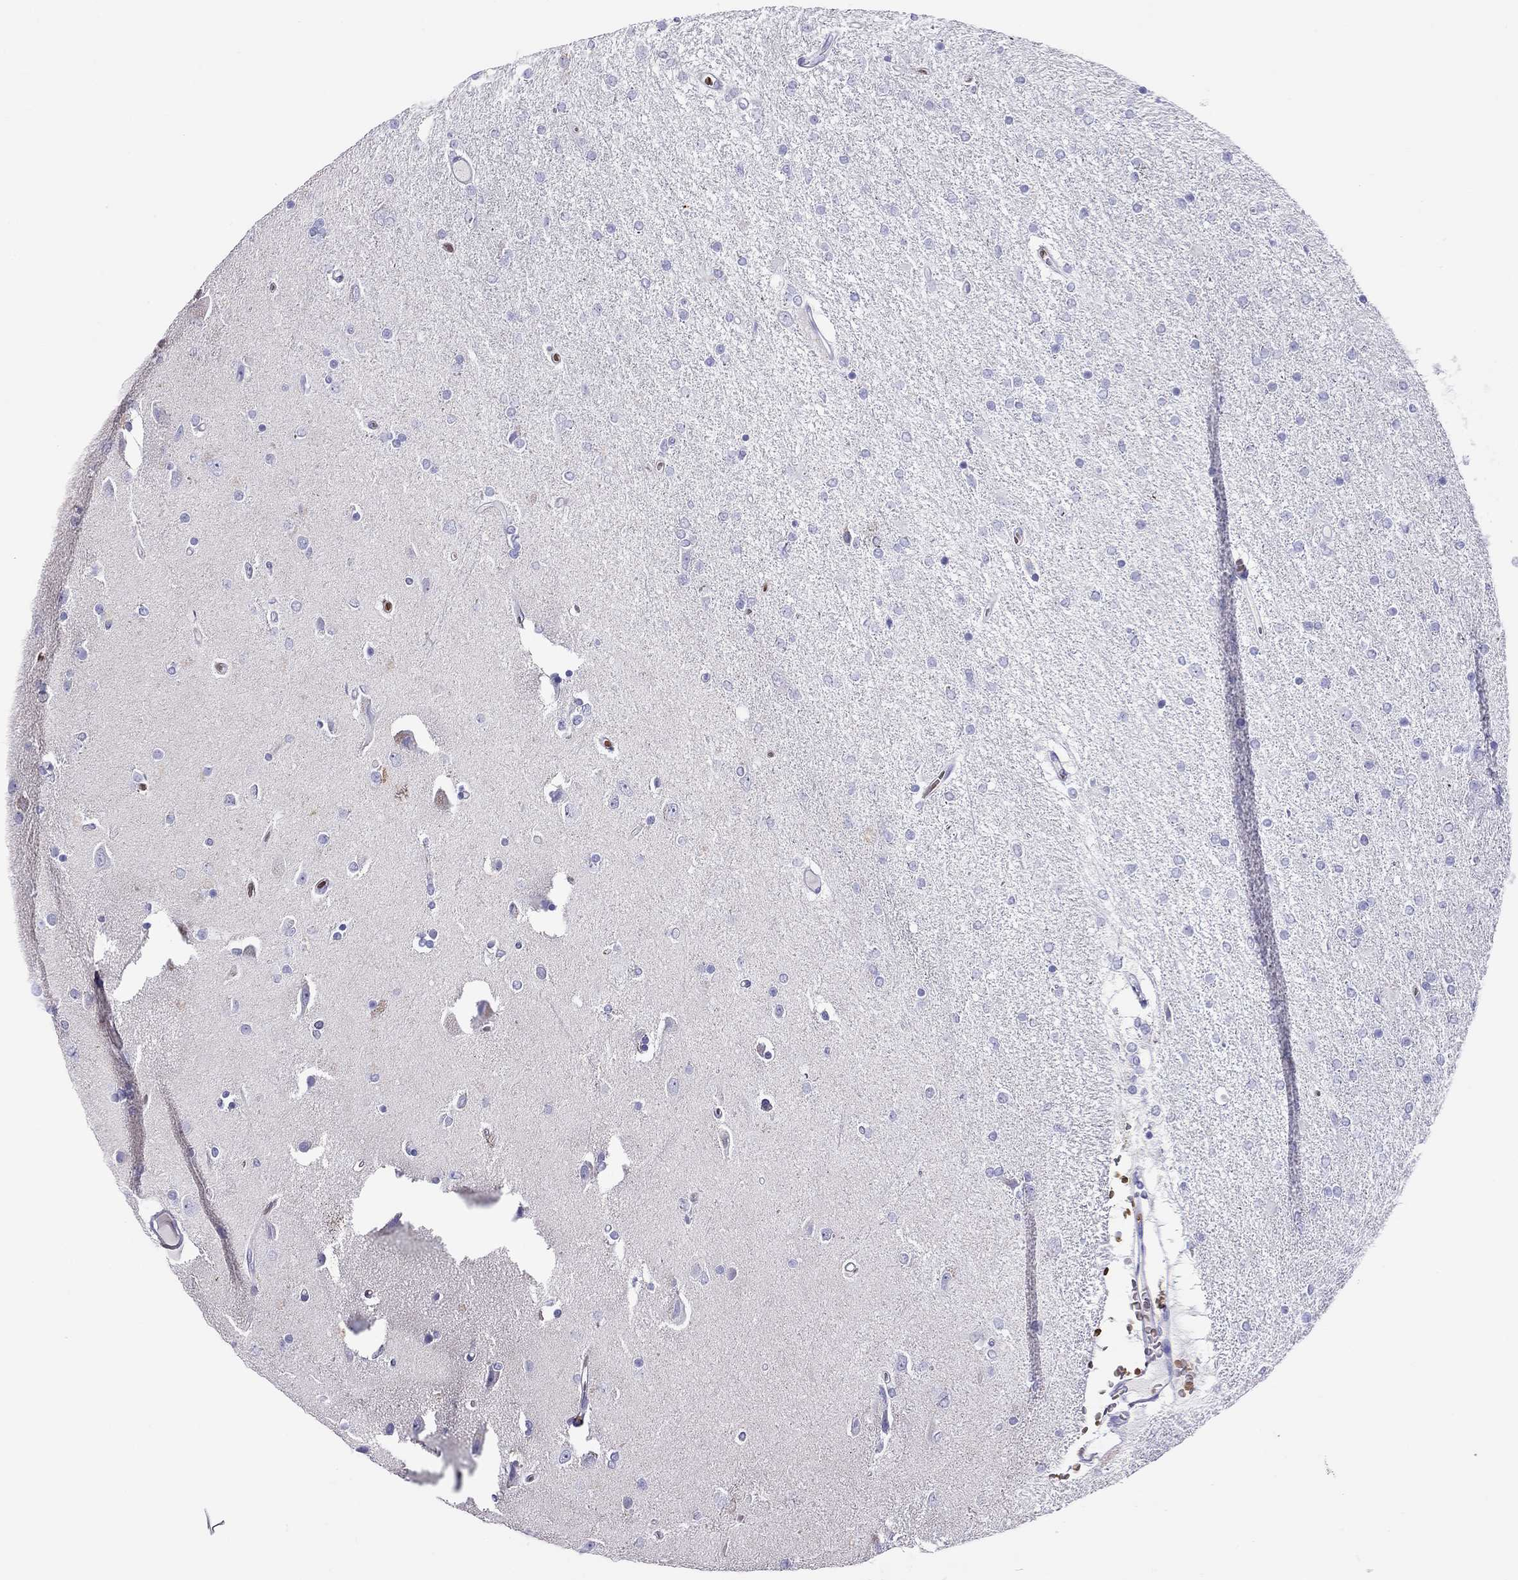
{"staining": {"intensity": "negative", "quantity": "none", "location": "none"}, "tissue": "glioma", "cell_type": "Tumor cells", "image_type": "cancer", "snomed": [{"axis": "morphology", "description": "Glioma, malignant, High grade"}, {"axis": "topography", "description": "Cerebral cortex"}], "caption": "Protein analysis of glioma shows no significant expression in tumor cells. (Brightfield microscopy of DAB IHC at high magnification).", "gene": "PTPRN", "patient": {"sex": "male", "age": 70}}